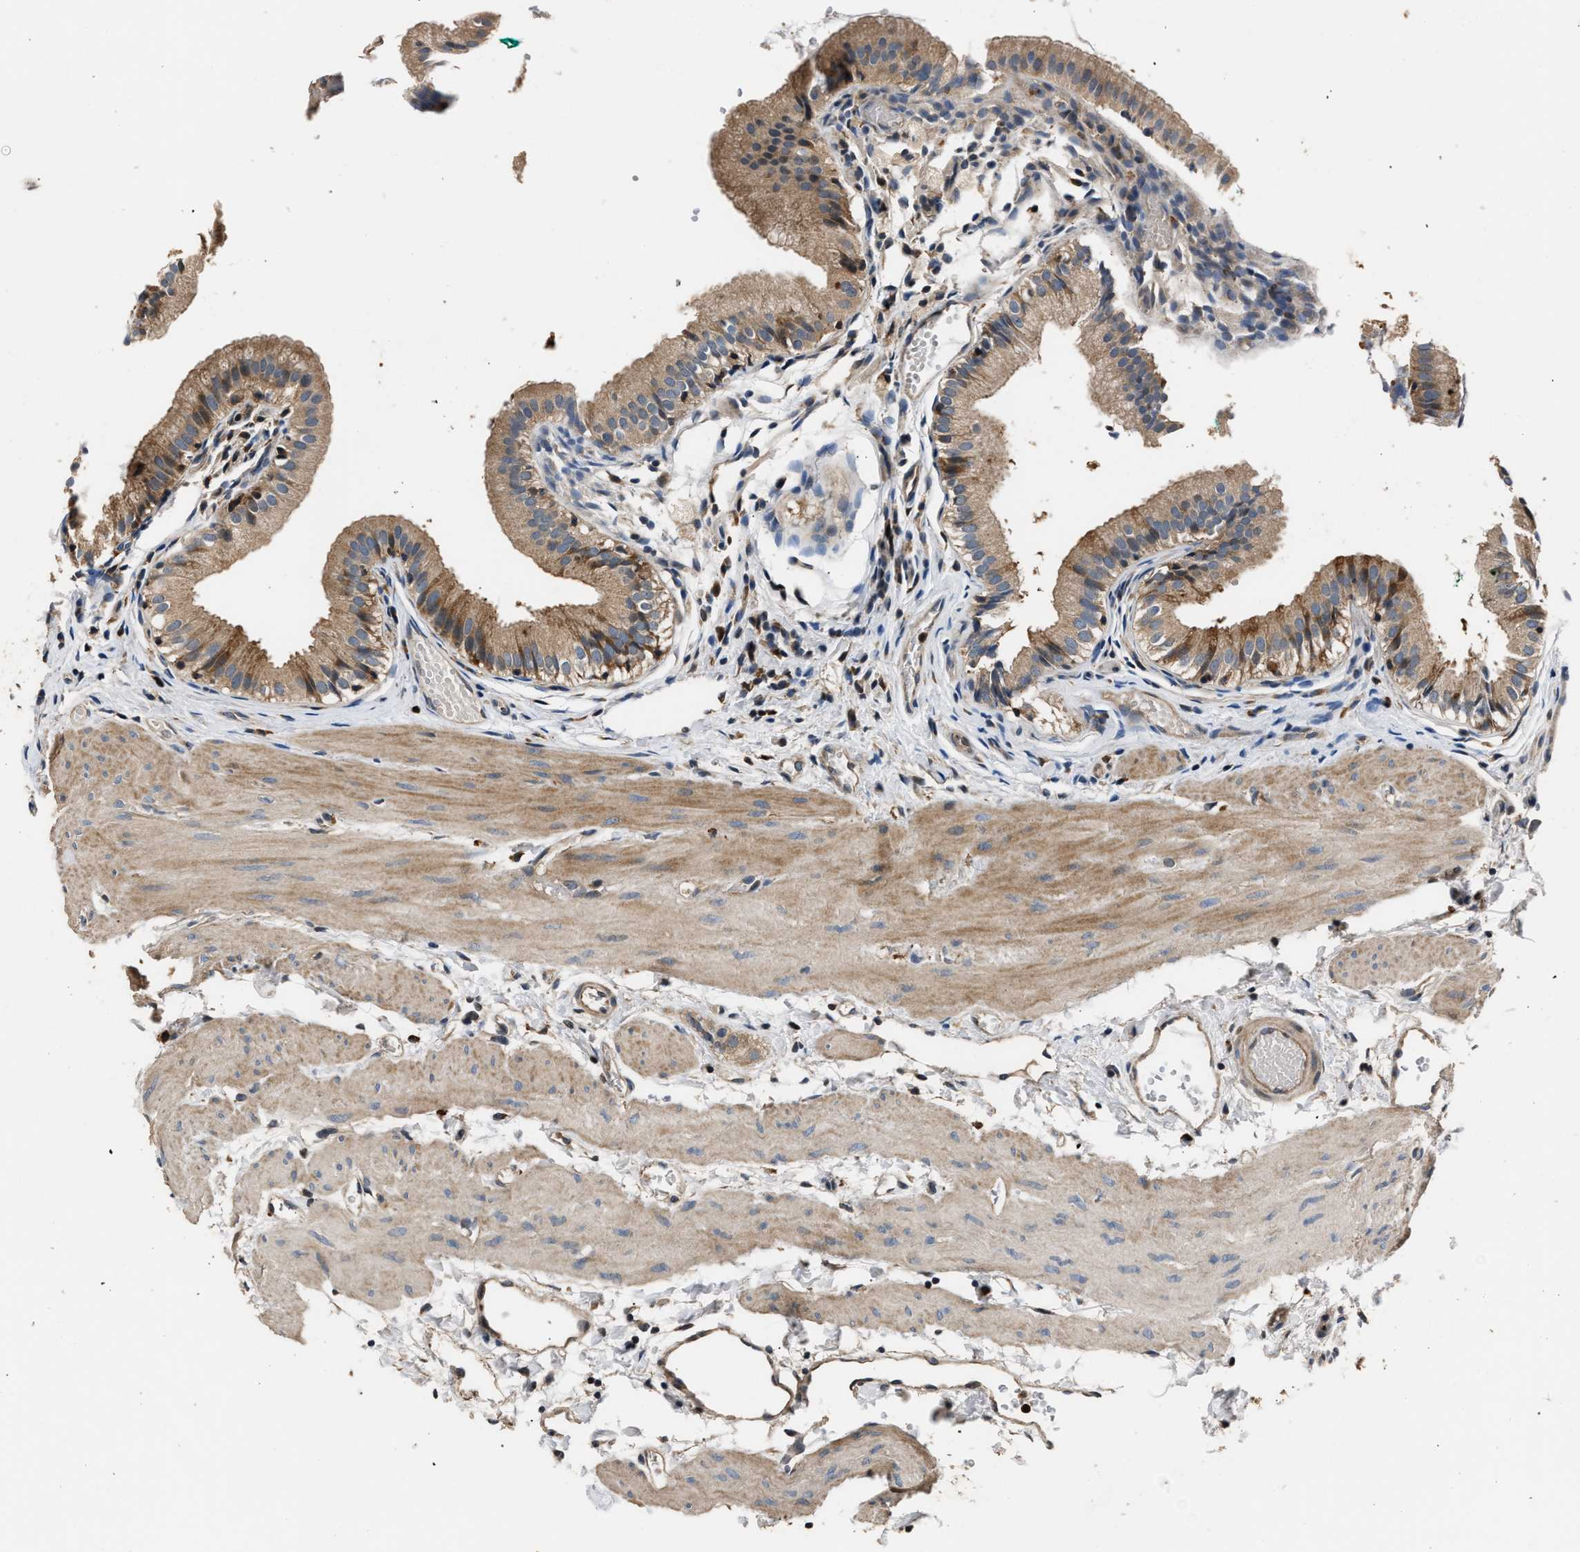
{"staining": {"intensity": "moderate", "quantity": ">75%", "location": "cytoplasmic/membranous"}, "tissue": "gallbladder", "cell_type": "Glandular cells", "image_type": "normal", "snomed": [{"axis": "morphology", "description": "Normal tissue, NOS"}, {"axis": "topography", "description": "Gallbladder"}], "caption": "Brown immunohistochemical staining in unremarkable gallbladder shows moderate cytoplasmic/membranous positivity in about >75% of glandular cells.", "gene": "IMPDH2", "patient": {"sex": "female", "age": 26}}